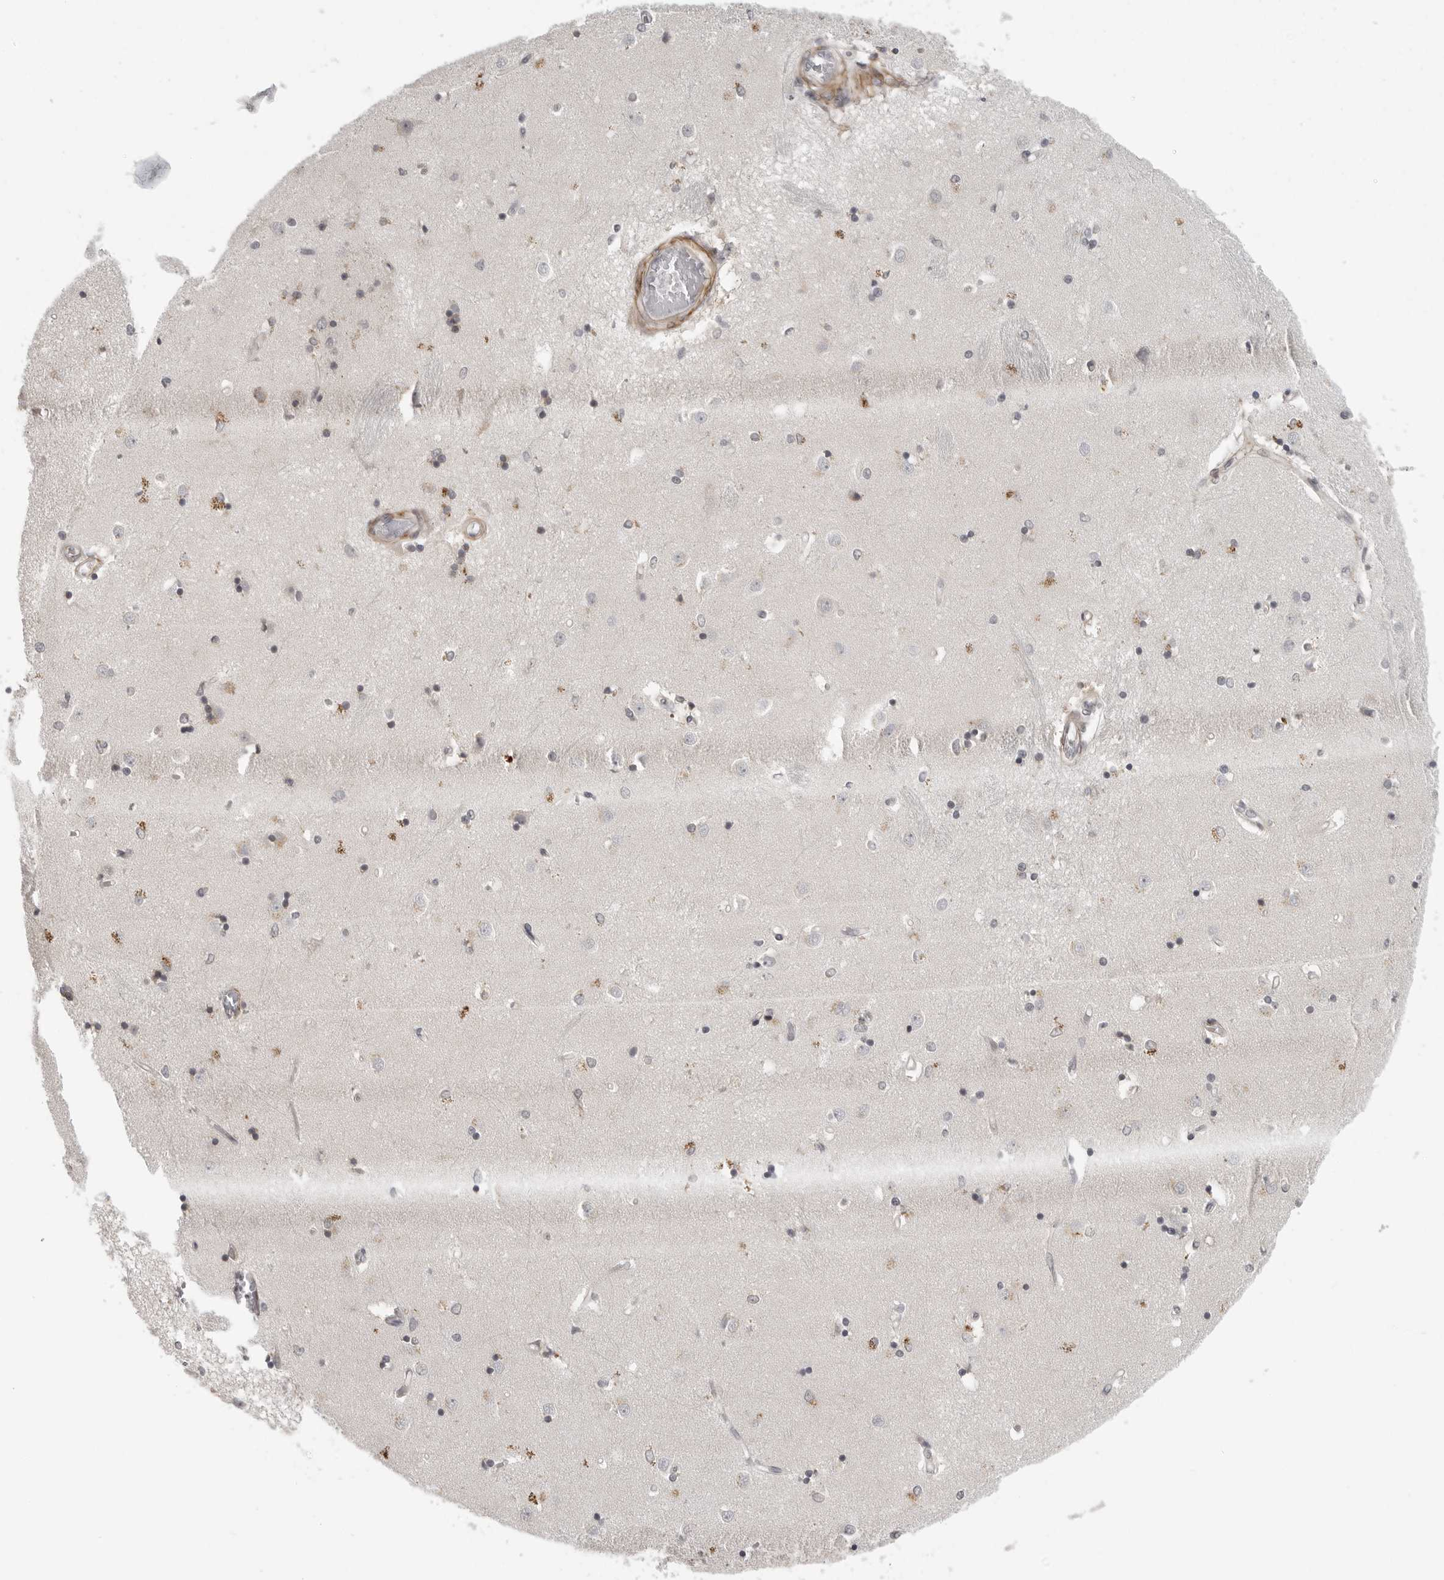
{"staining": {"intensity": "moderate", "quantity": "<25%", "location": "cytoplasmic/membranous"}, "tissue": "caudate", "cell_type": "Glial cells", "image_type": "normal", "snomed": [{"axis": "morphology", "description": "Normal tissue, NOS"}, {"axis": "topography", "description": "Lateral ventricle wall"}], "caption": "IHC photomicrograph of unremarkable caudate: human caudate stained using immunohistochemistry demonstrates low levels of moderate protein expression localized specifically in the cytoplasmic/membranous of glial cells, appearing as a cytoplasmic/membranous brown color.", "gene": "TUT4", "patient": {"sex": "male", "age": 45}}